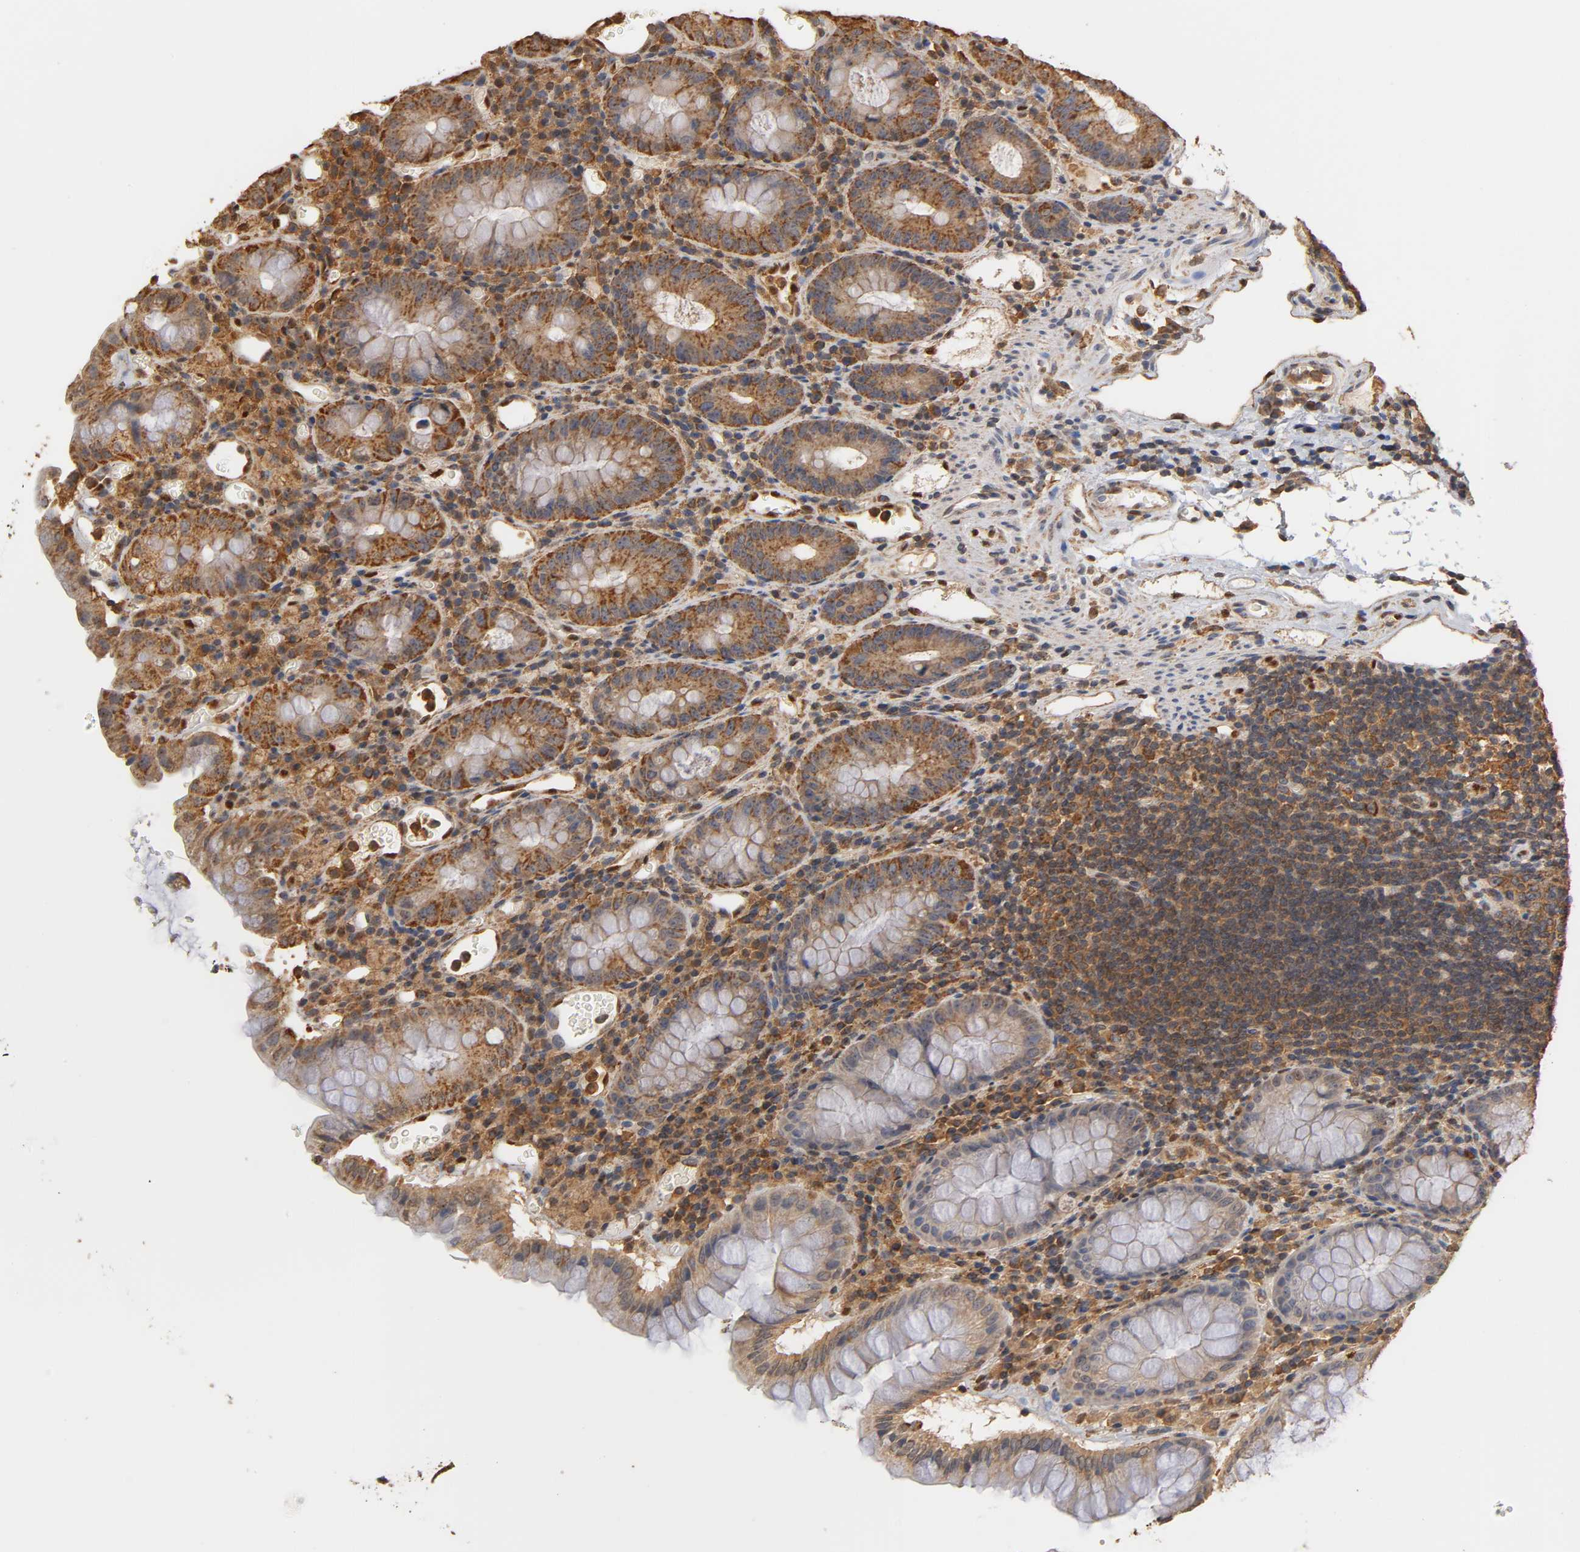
{"staining": {"intensity": "moderate", "quantity": ">75%", "location": "cytoplasmic/membranous,nuclear"}, "tissue": "colon", "cell_type": "Endothelial cells", "image_type": "normal", "snomed": [{"axis": "morphology", "description": "Normal tissue, NOS"}, {"axis": "topography", "description": "Colon"}], "caption": "Immunohistochemistry (IHC) staining of benign colon, which displays medium levels of moderate cytoplasmic/membranous,nuclear positivity in about >75% of endothelial cells indicating moderate cytoplasmic/membranous,nuclear protein expression. The staining was performed using DAB (brown) for protein detection and nuclei were counterstained in hematoxylin (blue).", "gene": "PKN1", "patient": {"sex": "female", "age": 46}}